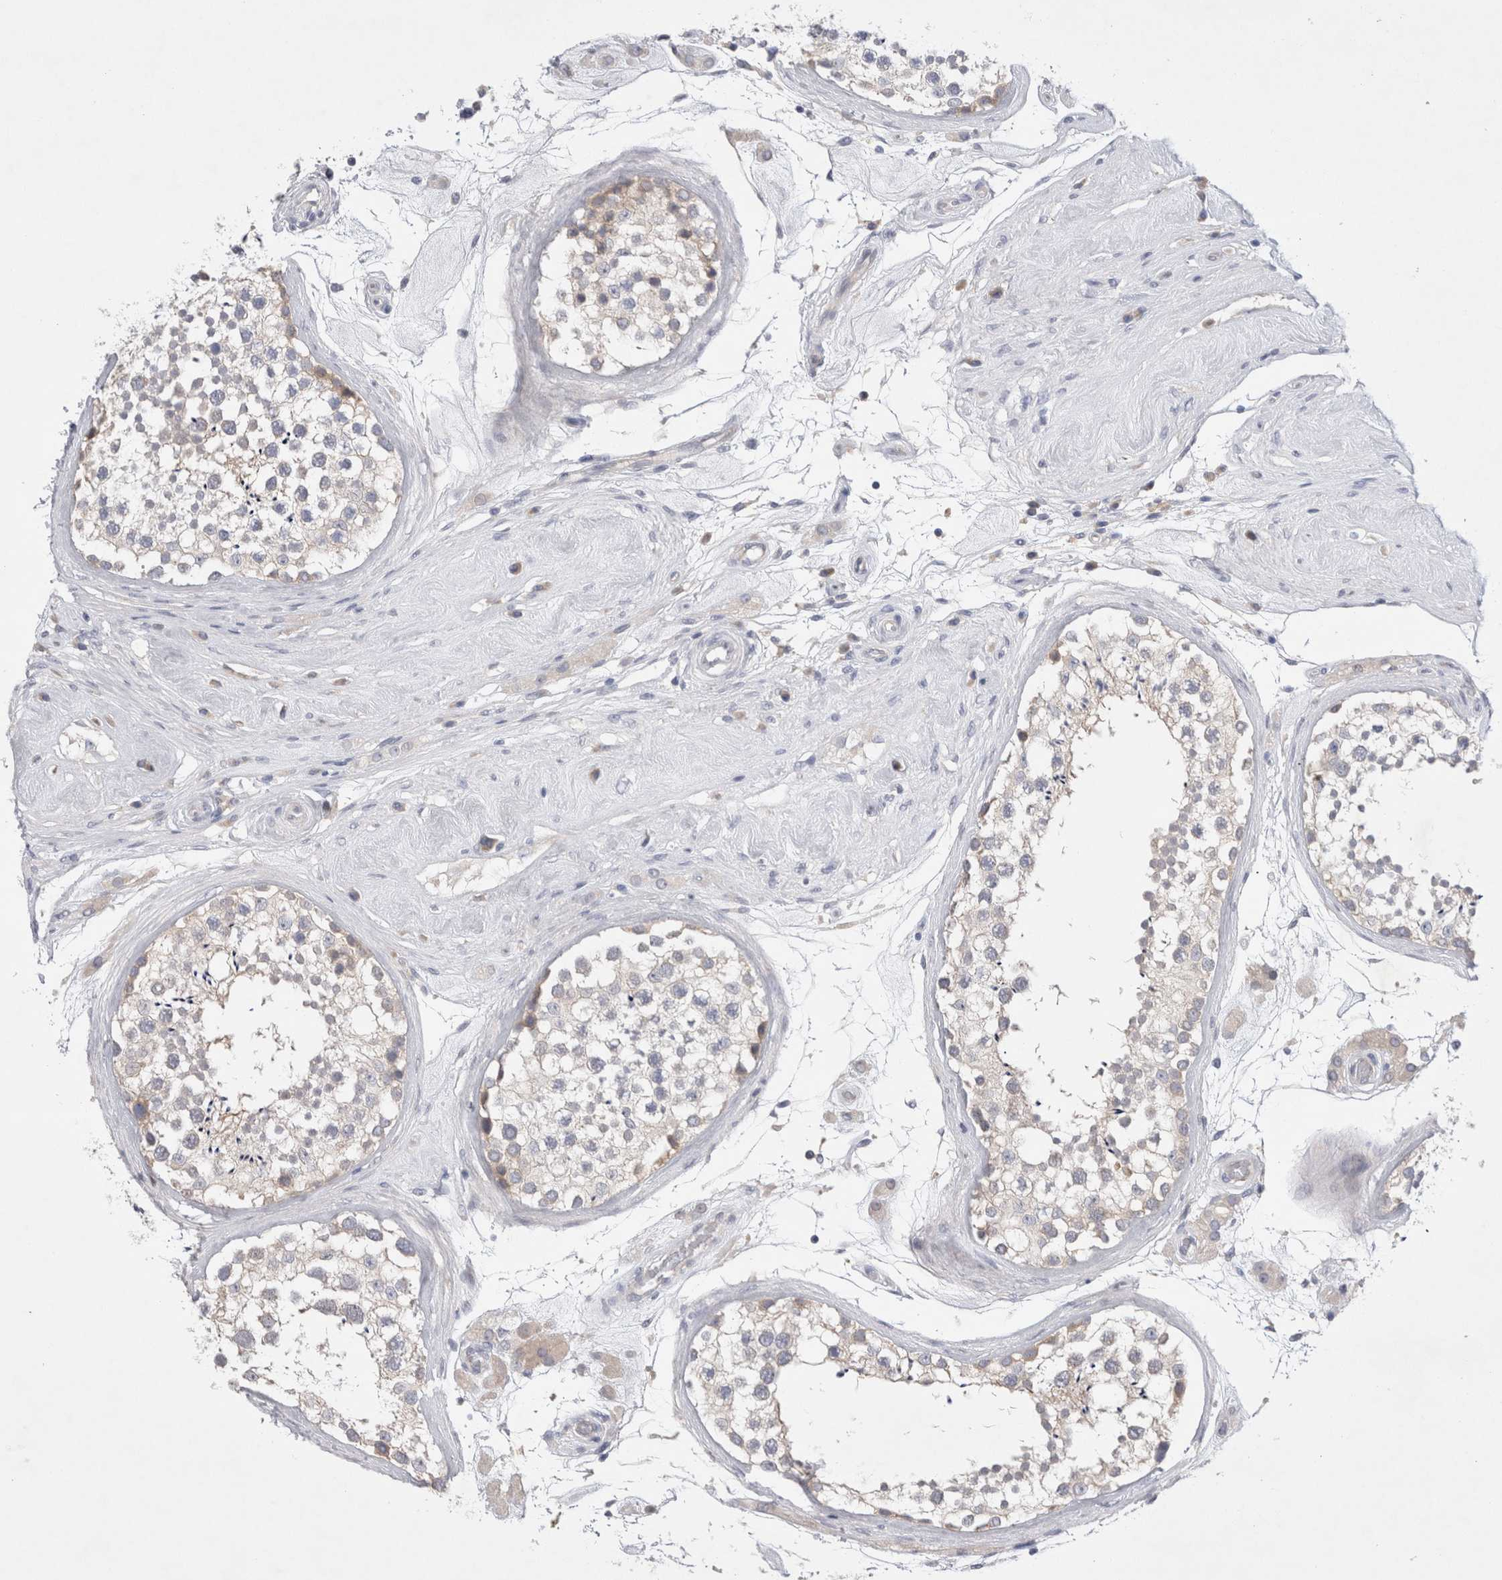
{"staining": {"intensity": "weak", "quantity": "<25%", "location": "cytoplasmic/membranous"}, "tissue": "testis", "cell_type": "Cells in seminiferous ducts", "image_type": "normal", "snomed": [{"axis": "morphology", "description": "Normal tissue, NOS"}, {"axis": "topography", "description": "Testis"}], "caption": "This is an IHC image of normal testis. There is no positivity in cells in seminiferous ducts.", "gene": "RBM12B", "patient": {"sex": "male", "age": 46}}